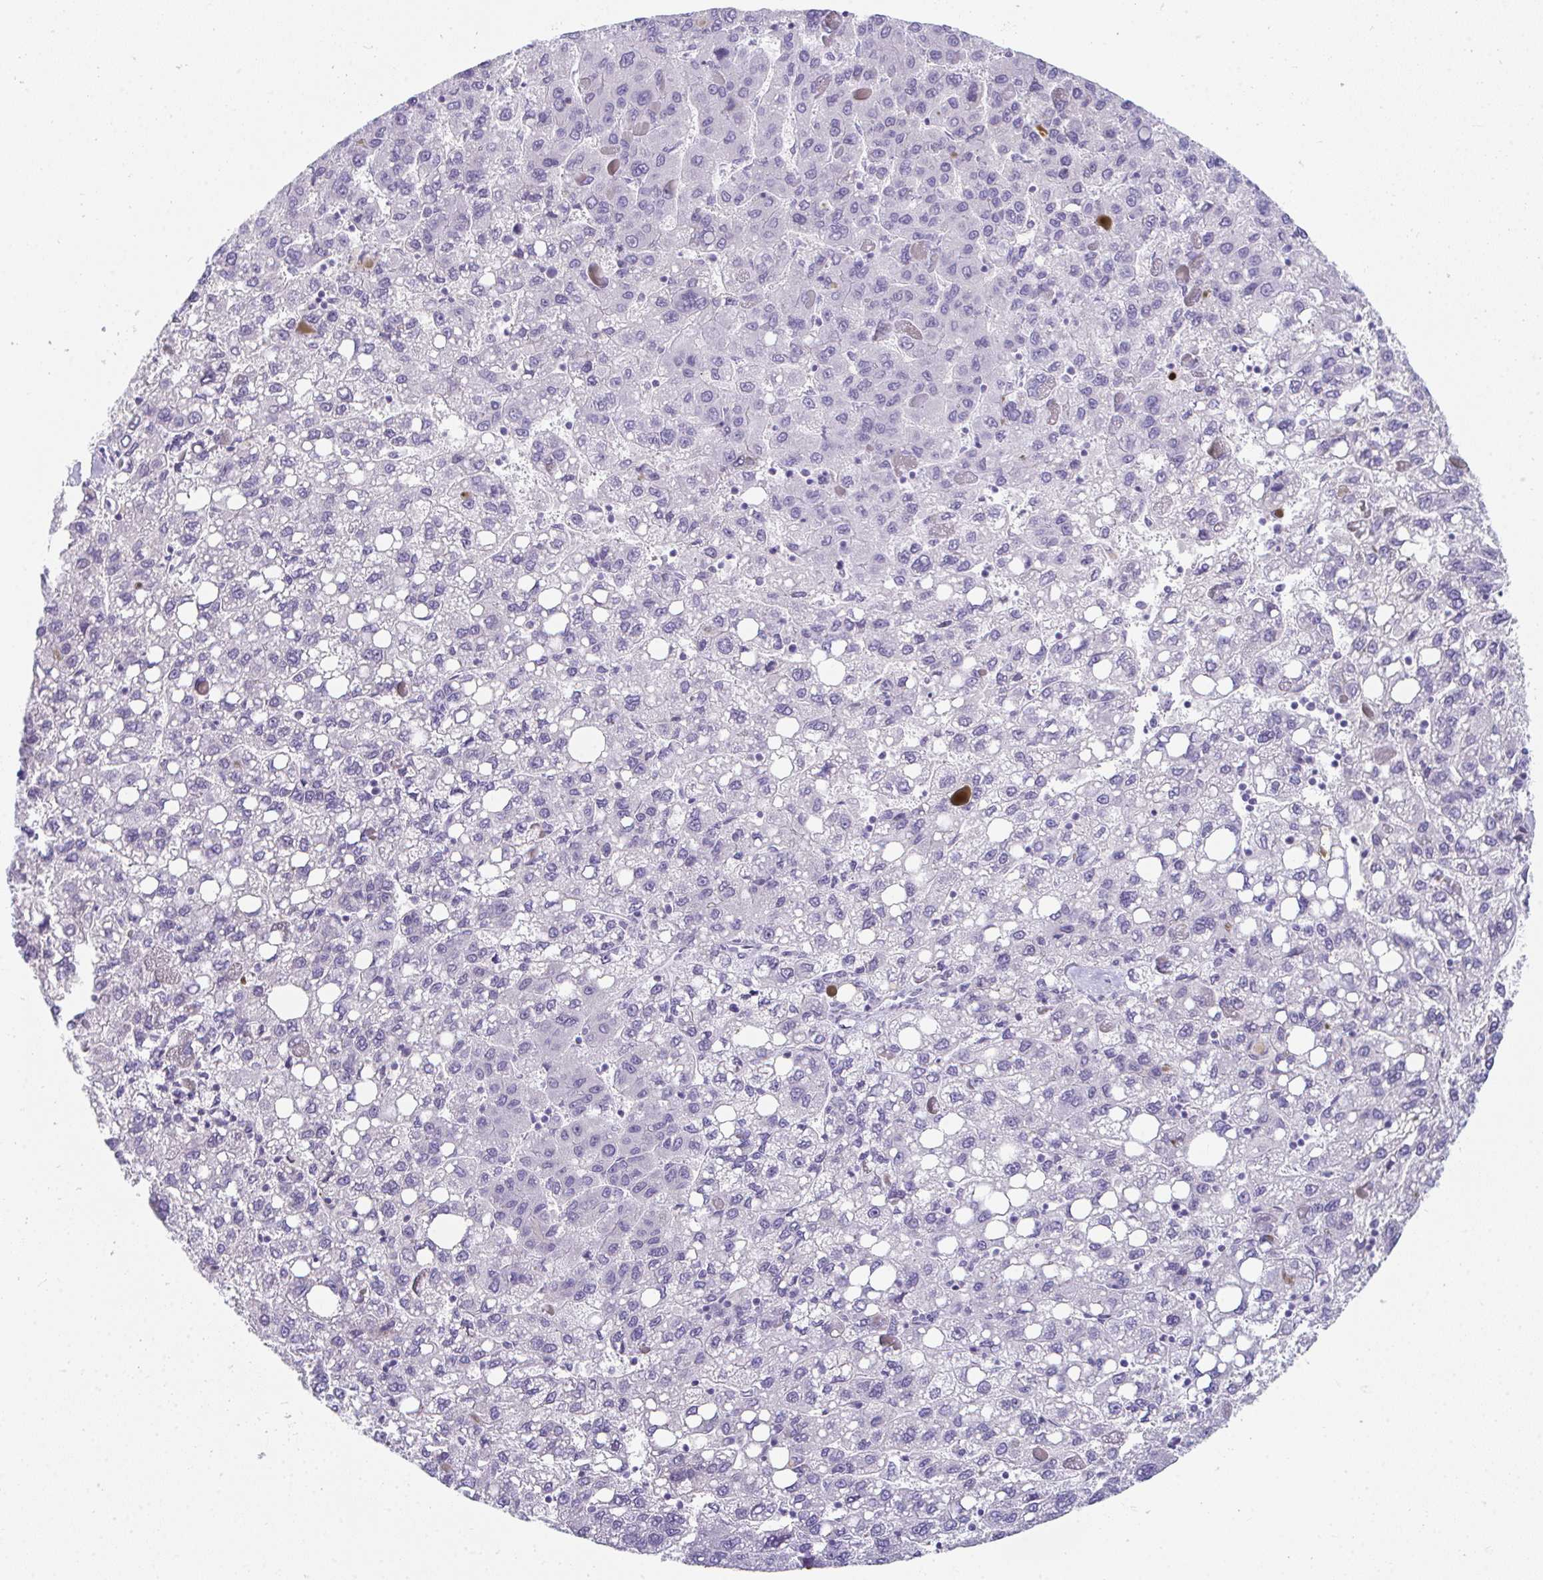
{"staining": {"intensity": "negative", "quantity": "none", "location": "none"}, "tissue": "liver cancer", "cell_type": "Tumor cells", "image_type": "cancer", "snomed": [{"axis": "morphology", "description": "Carcinoma, Hepatocellular, NOS"}, {"axis": "topography", "description": "Liver"}], "caption": "Immunohistochemistry (IHC) micrograph of hepatocellular carcinoma (liver) stained for a protein (brown), which shows no positivity in tumor cells.", "gene": "TTC30B", "patient": {"sex": "female", "age": 82}}